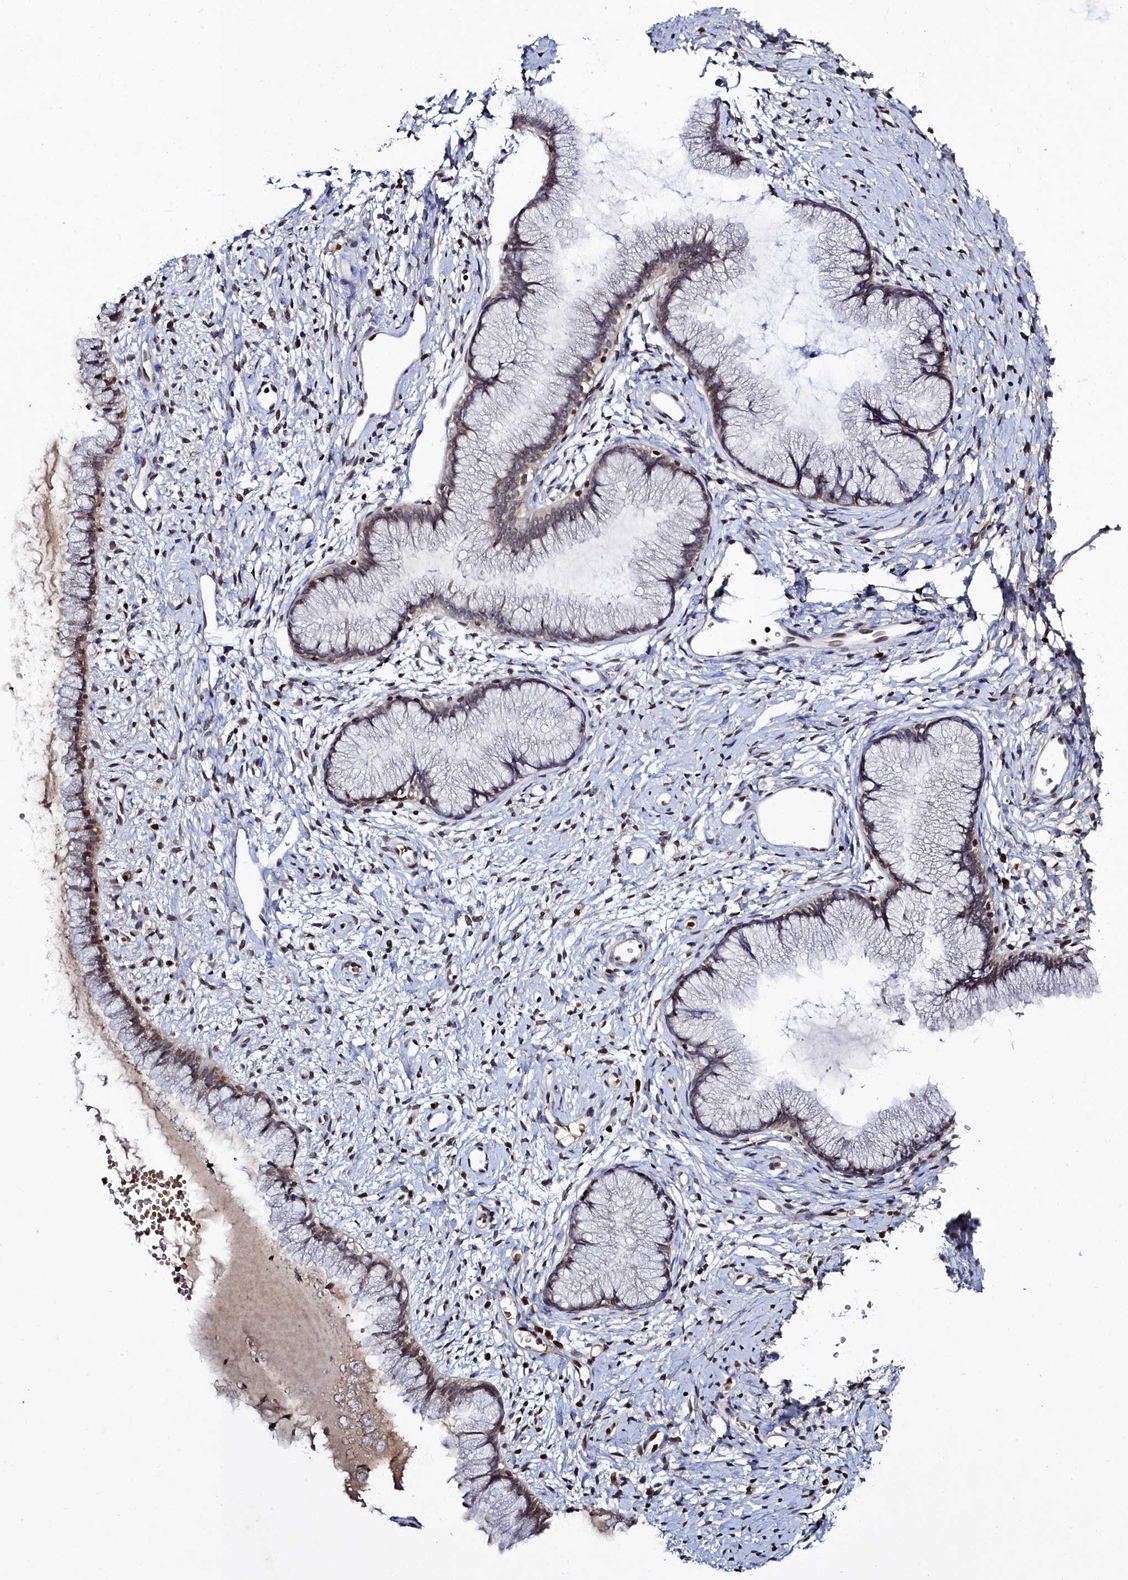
{"staining": {"intensity": "weak", "quantity": "25%-75%", "location": "cytoplasmic/membranous"}, "tissue": "cervix", "cell_type": "Glandular cells", "image_type": "normal", "snomed": [{"axis": "morphology", "description": "Normal tissue, NOS"}, {"axis": "topography", "description": "Cervix"}], "caption": "Cervix stained with a brown dye shows weak cytoplasmic/membranous positive positivity in about 25%-75% of glandular cells.", "gene": "FZD4", "patient": {"sex": "female", "age": 42}}